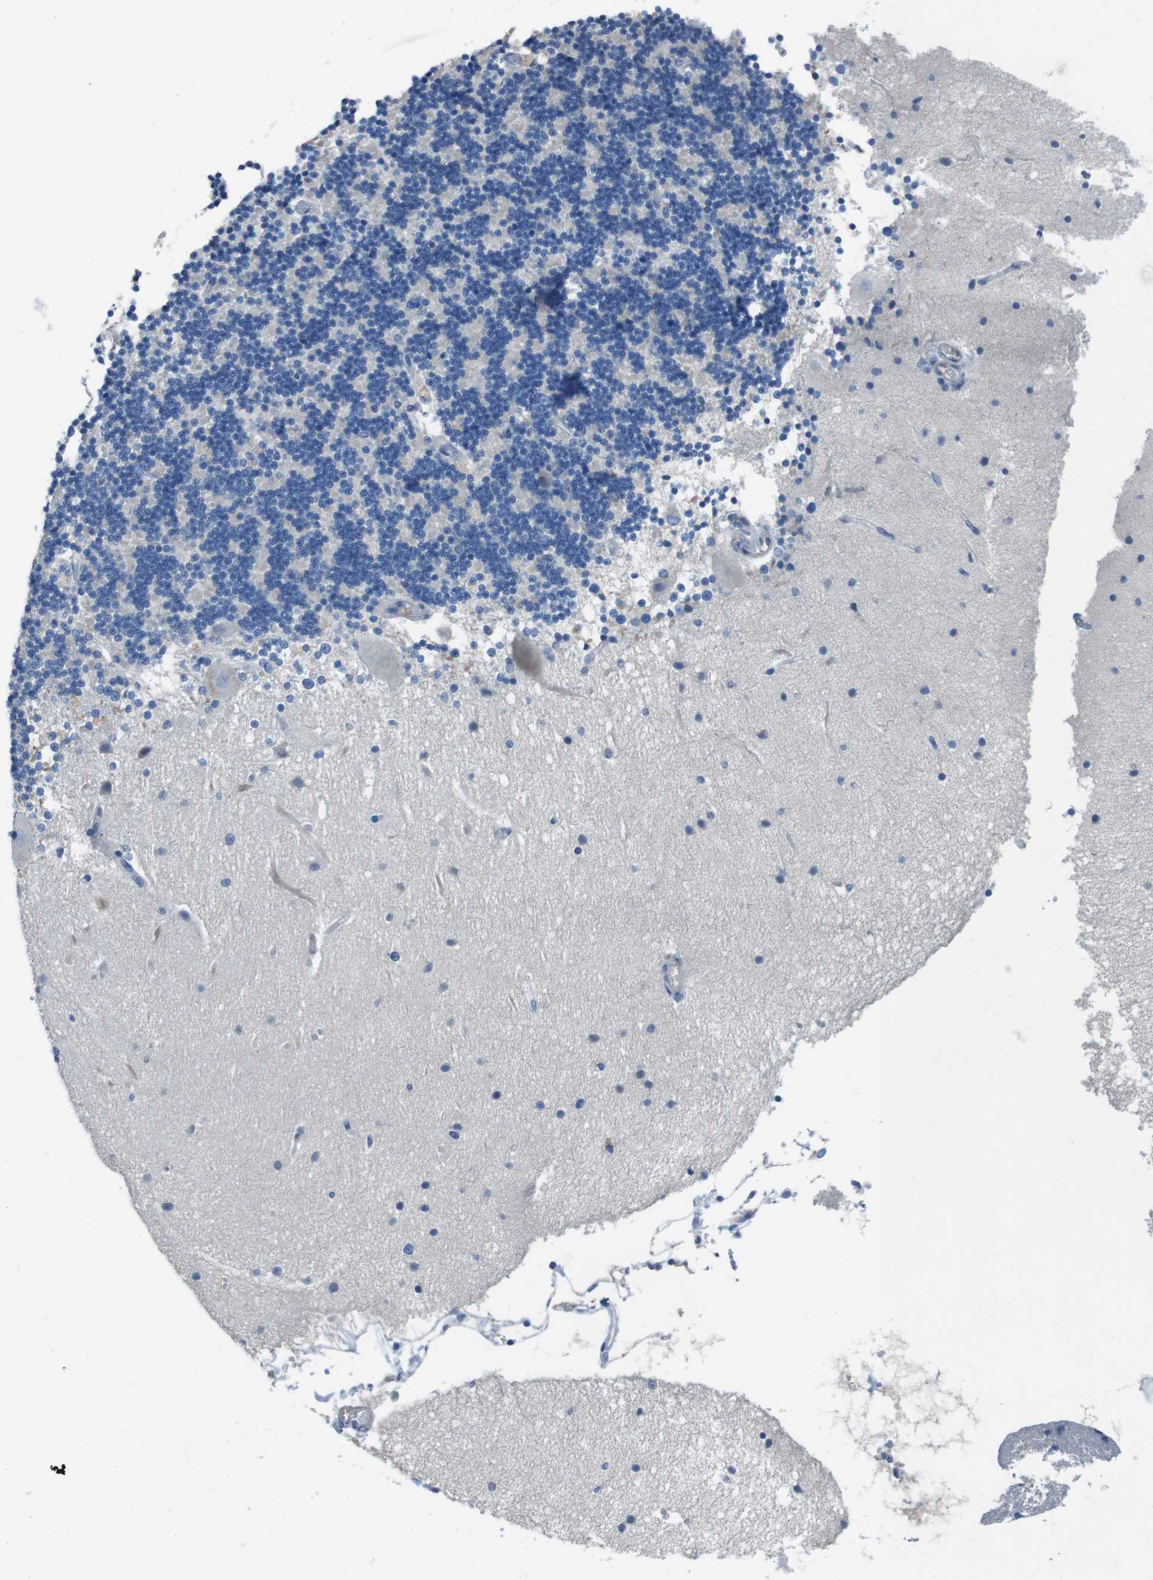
{"staining": {"intensity": "negative", "quantity": "none", "location": "none"}, "tissue": "cerebellum", "cell_type": "Cells in granular layer", "image_type": "normal", "snomed": [{"axis": "morphology", "description": "Normal tissue, NOS"}, {"axis": "topography", "description": "Cerebellum"}], "caption": "A histopathology image of cerebellum stained for a protein exhibits no brown staining in cells in granular layer. (Brightfield microscopy of DAB (3,3'-diaminobenzidine) immunohistochemistry (IHC) at high magnification).", "gene": "CYP2C19", "patient": {"sex": "female", "age": 54}}